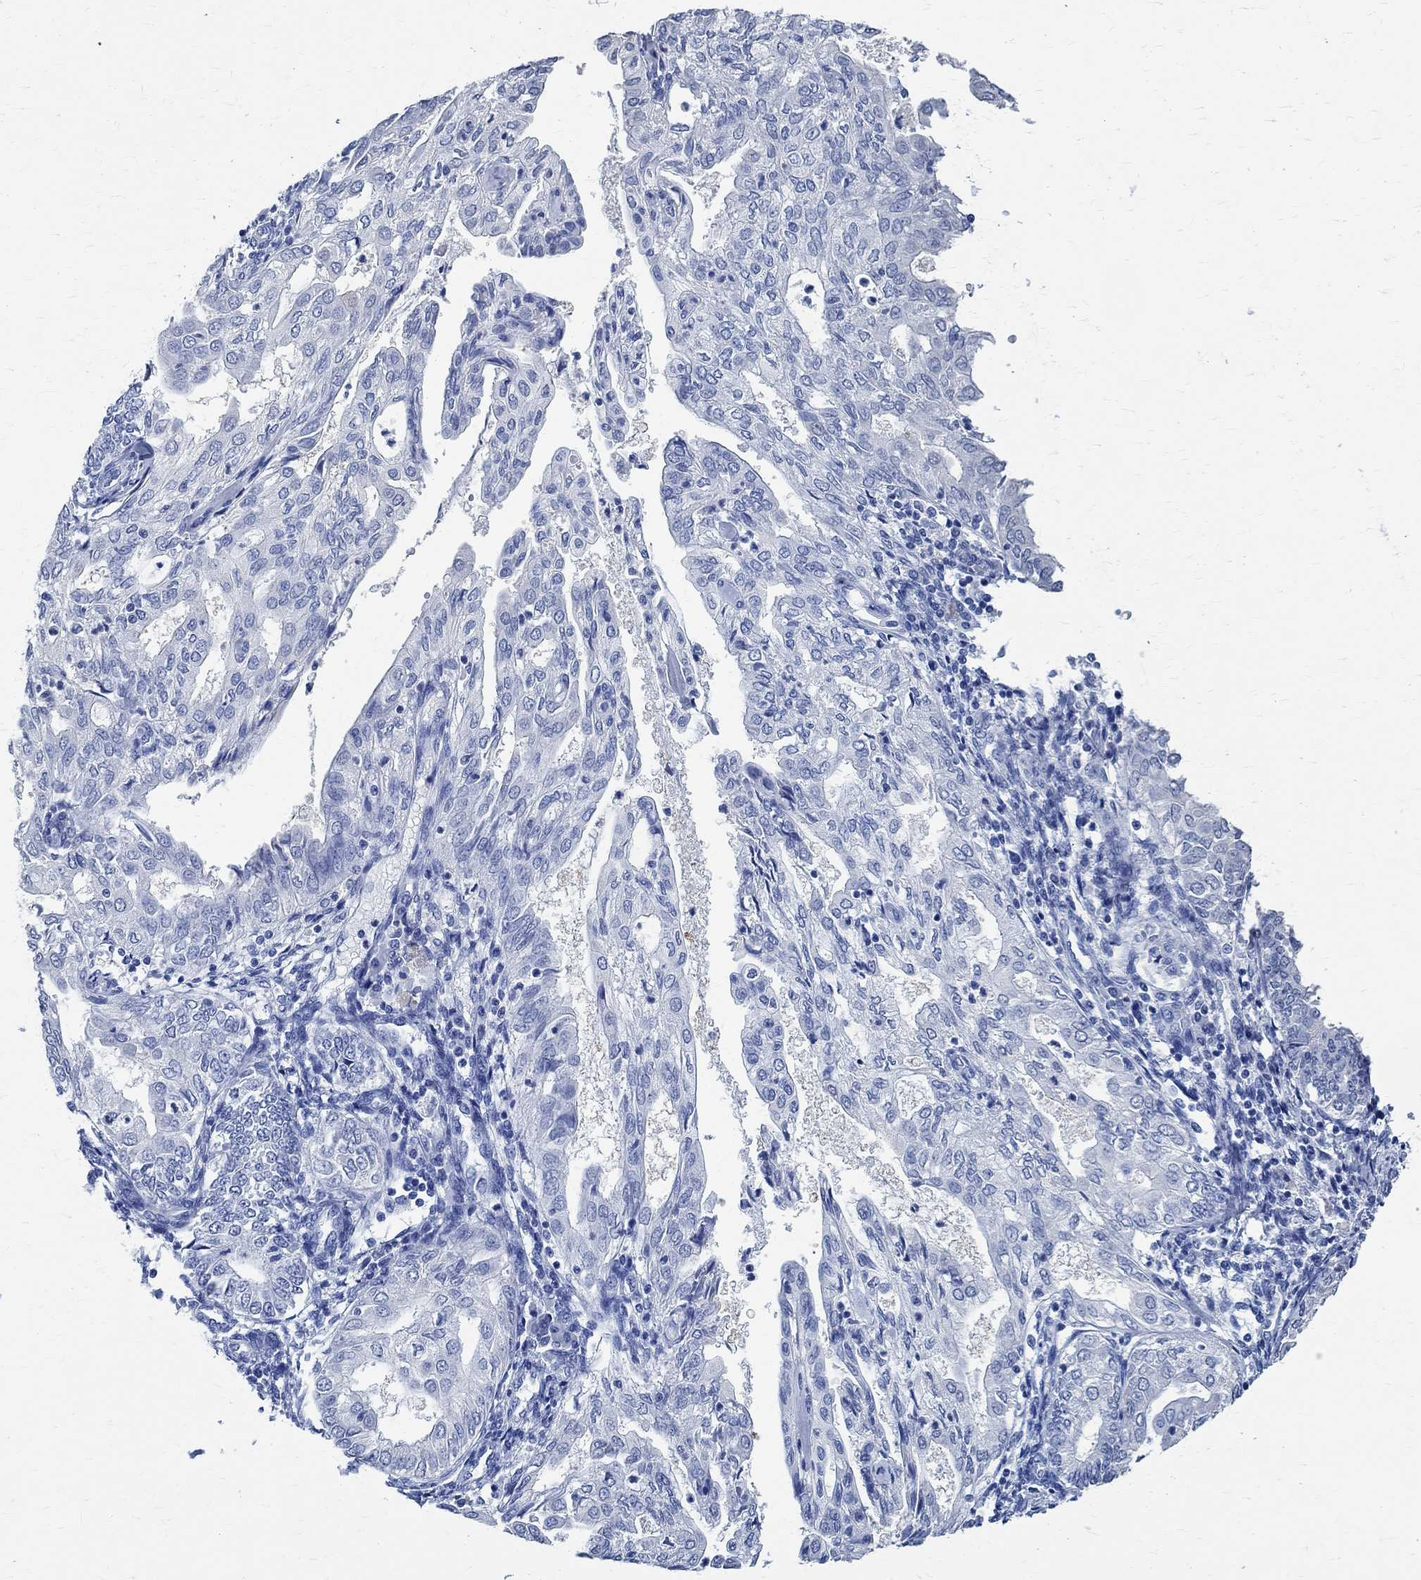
{"staining": {"intensity": "negative", "quantity": "none", "location": "none"}, "tissue": "endometrial cancer", "cell_type": "Tumor cells", "image_type": "cancer", "snomed": [{"axis": "morphology", "description": "Adenocarcinoma, NOS"}, {"axis": "topography", "description": "Endometrium"}], "caption": "The photomicrograph reveals no significant positivity in tumor cells of endometrial cancer (adenocarcinoma). The staining is performed using DAB brown chromogen with nuclei counter-stained in using hematoxylin.", "gene": "TMEM221", "patient": {"sex": "female", "age": 68}}